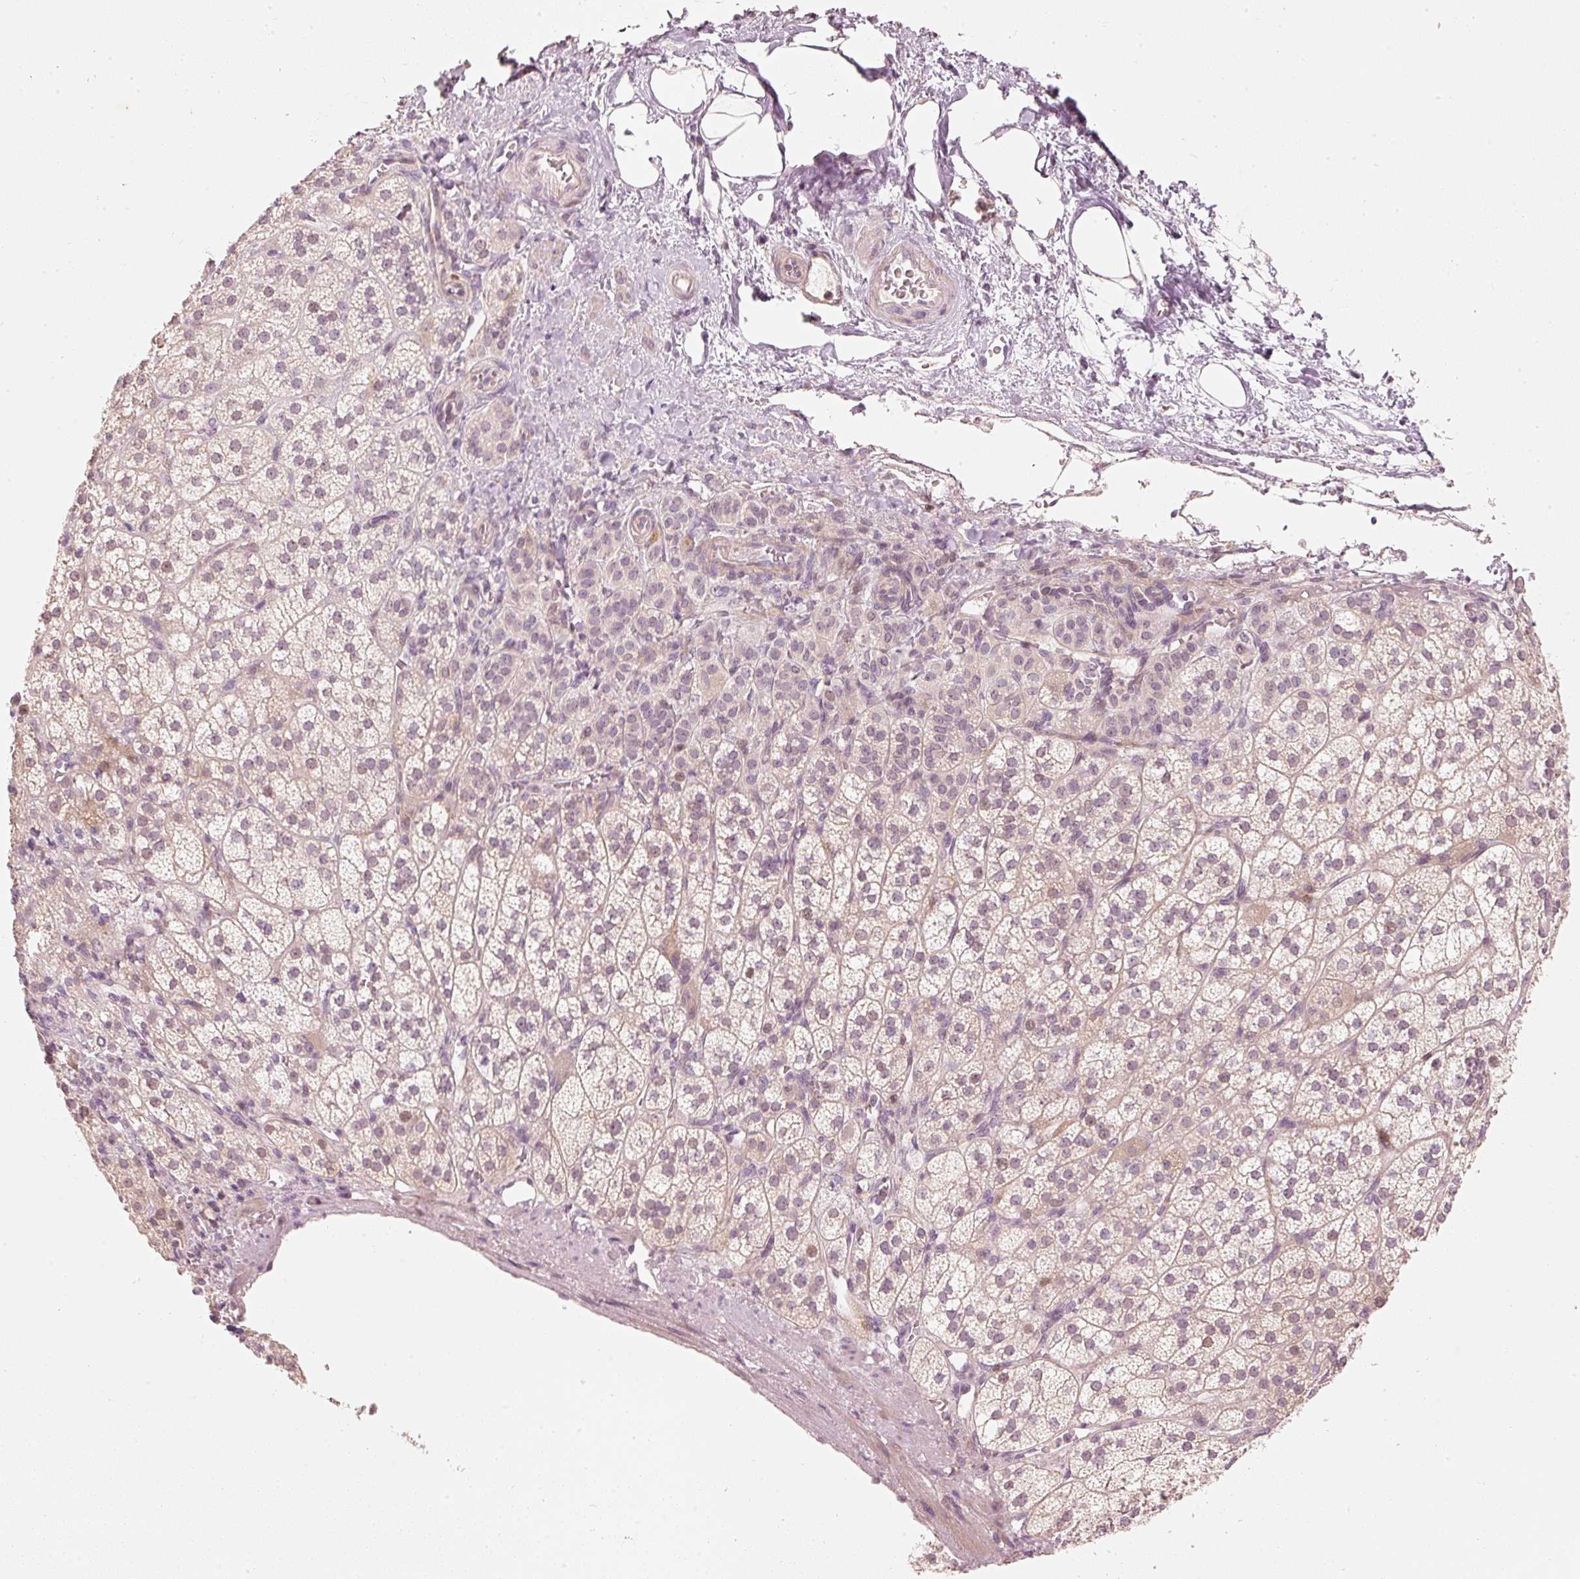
{"staining": {"intensity": "moderate", "quantity": "25%-75%", "location": "cytoplasmic/membranous,nuclear"}, "tissue": "adrenal gland", "cell_type": "Glandular cells", "image_type": "normal", "snomed": [{"axis": "morphology", "description": "Normal tissue, NOS"}, {"axis": "topography", "description": "Adrenal gland"}], "caption": "Brown immunohistochemical staining in unremarkable adrenal gland shows moderate cytoplasmic/membranous,nuclear expression in about 25%-75% of glandular cells.", "gene": "TREX2", "patient": {"sex": "female", "age": 60}}